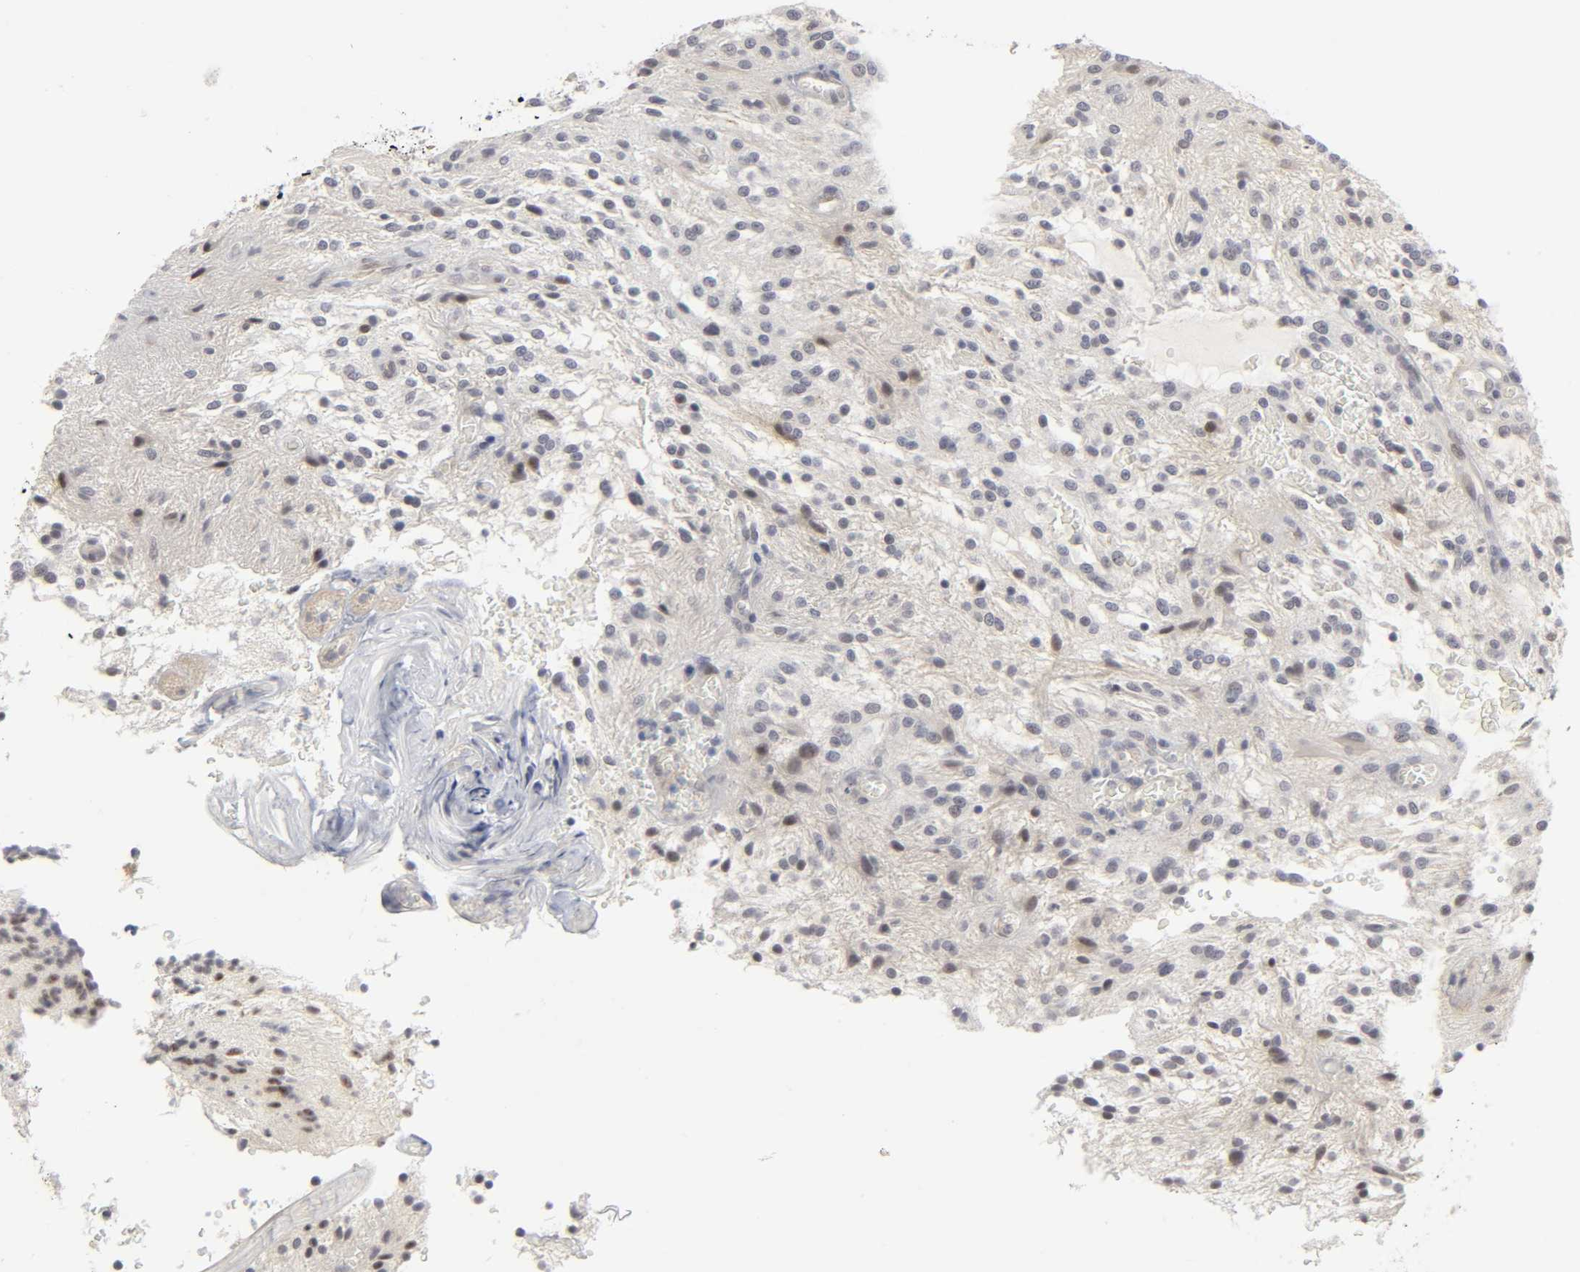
{"staining": {"intensity": "weak", "quantity": "<25%", "location": "nuclear"}, "tissue": "glioma", "cell_type": "Tumor cells", "image_type": "cancer", "snomed": [{"axis": "morphology", "description": "Glioma, malignant, NOS"}, {"axis": "topography", "description": "Cerebellum"}], "caption": "This photomicrograph is of malignant glioma stained with immunohistochemistry (IHC) to label a protein in brown with the nuclei are counter-stained blue. There is no staining in tumor cells.", "gene": "PDLIM3", "patient": {"sex": "female", "age": 10}}